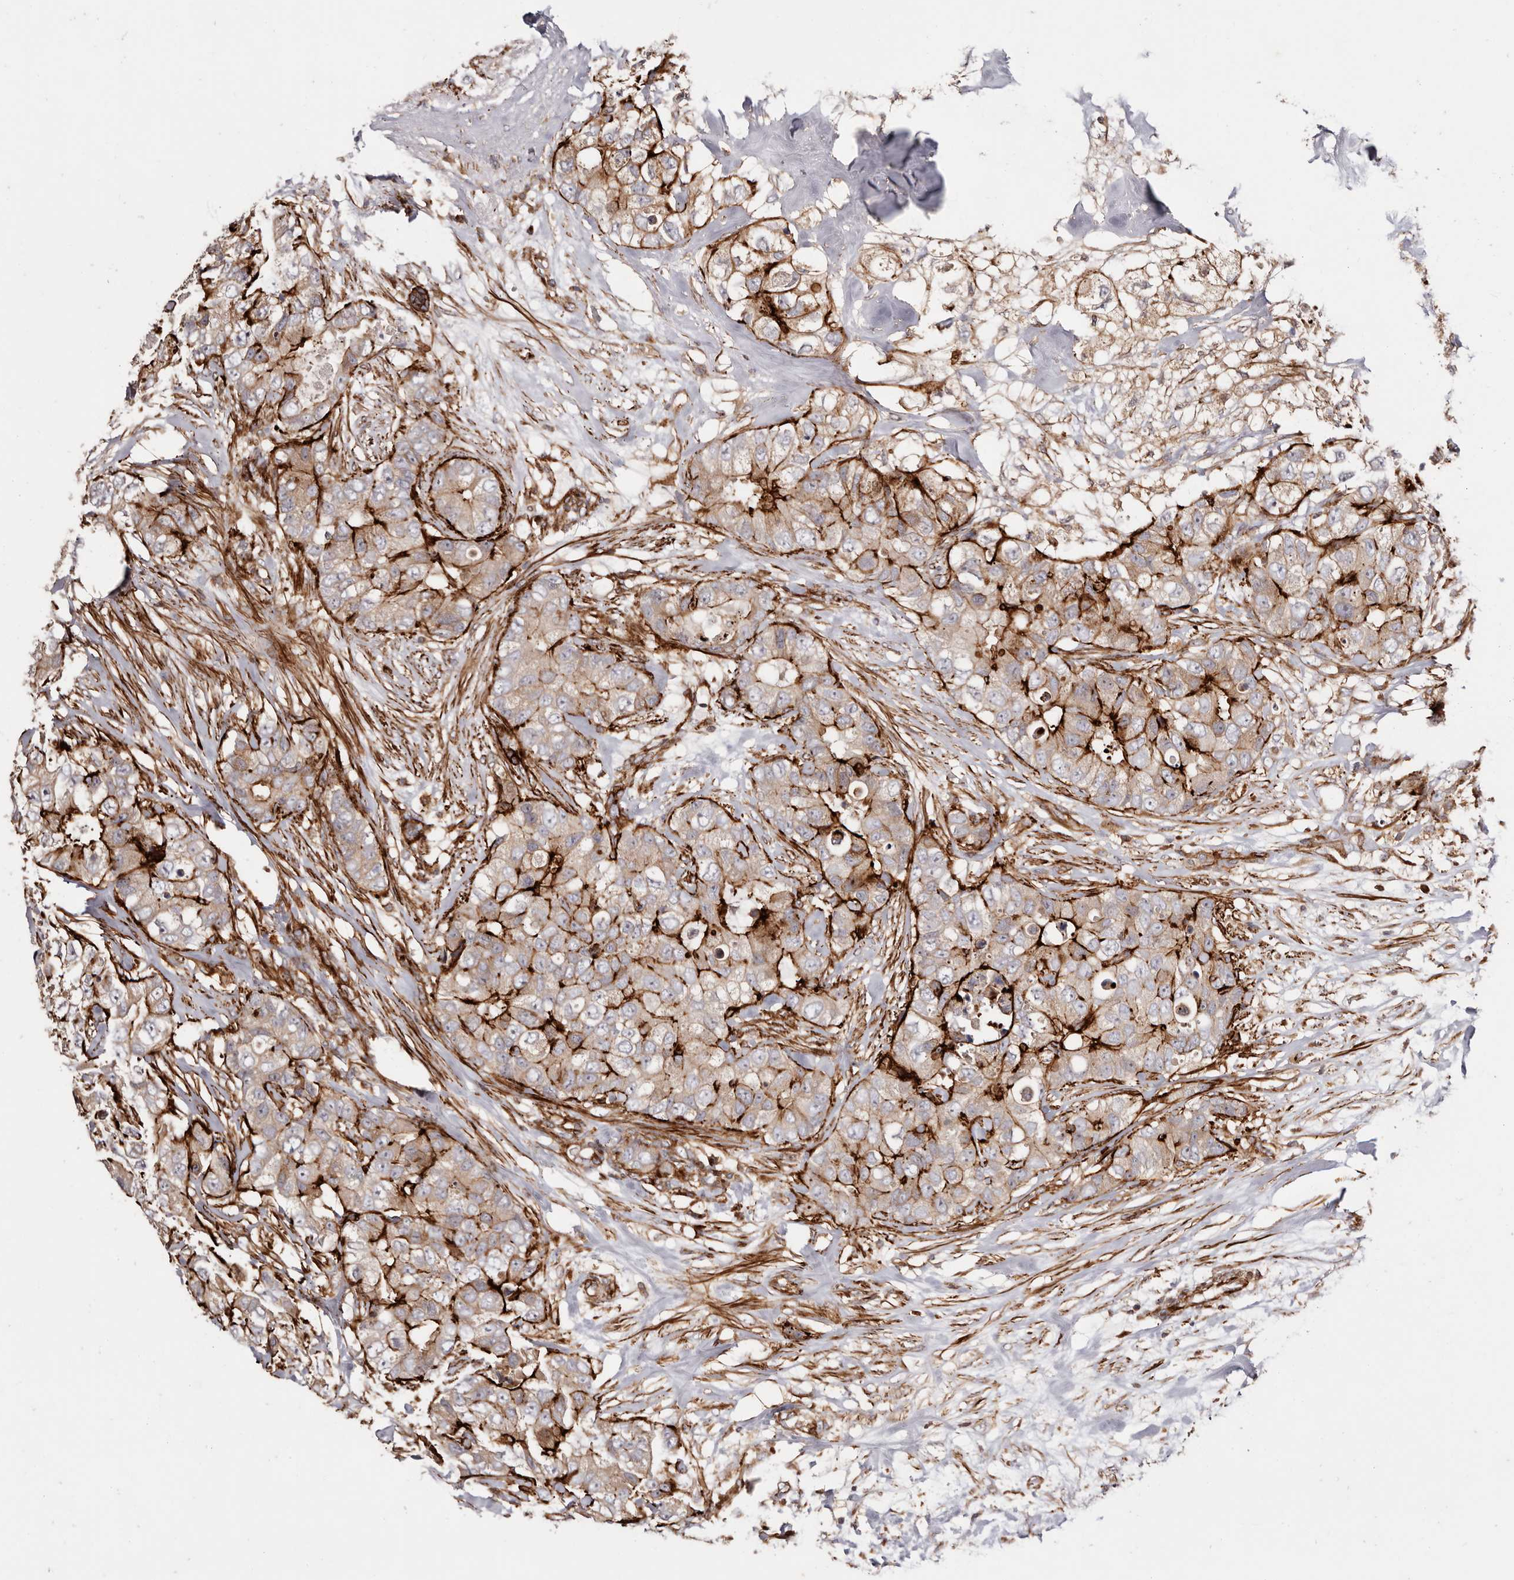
{"staining": {"intensity": "strong", "quantity": "25%-75%", "location": "cytoplasmic/membranous"}, "tissue": "breast cancer", "cell_type": "Tumor cells", "image_type": "cancer", "snomed": [{"axis": "morphology", "description": "Duct carcinoma"}, {"axis": "topography", "description": "Breast"}], "caption": "An immunohistochemistry (IHC) photomicrograph of tumor tissue is shown. Protein staining in brown highlights strong cytoplasmic/membranous positivity in breast cancer (intraductal carcinoma) within tumor cells.", "gene": "PTPN22", "patient": {"sex": "female", "age": 62}}